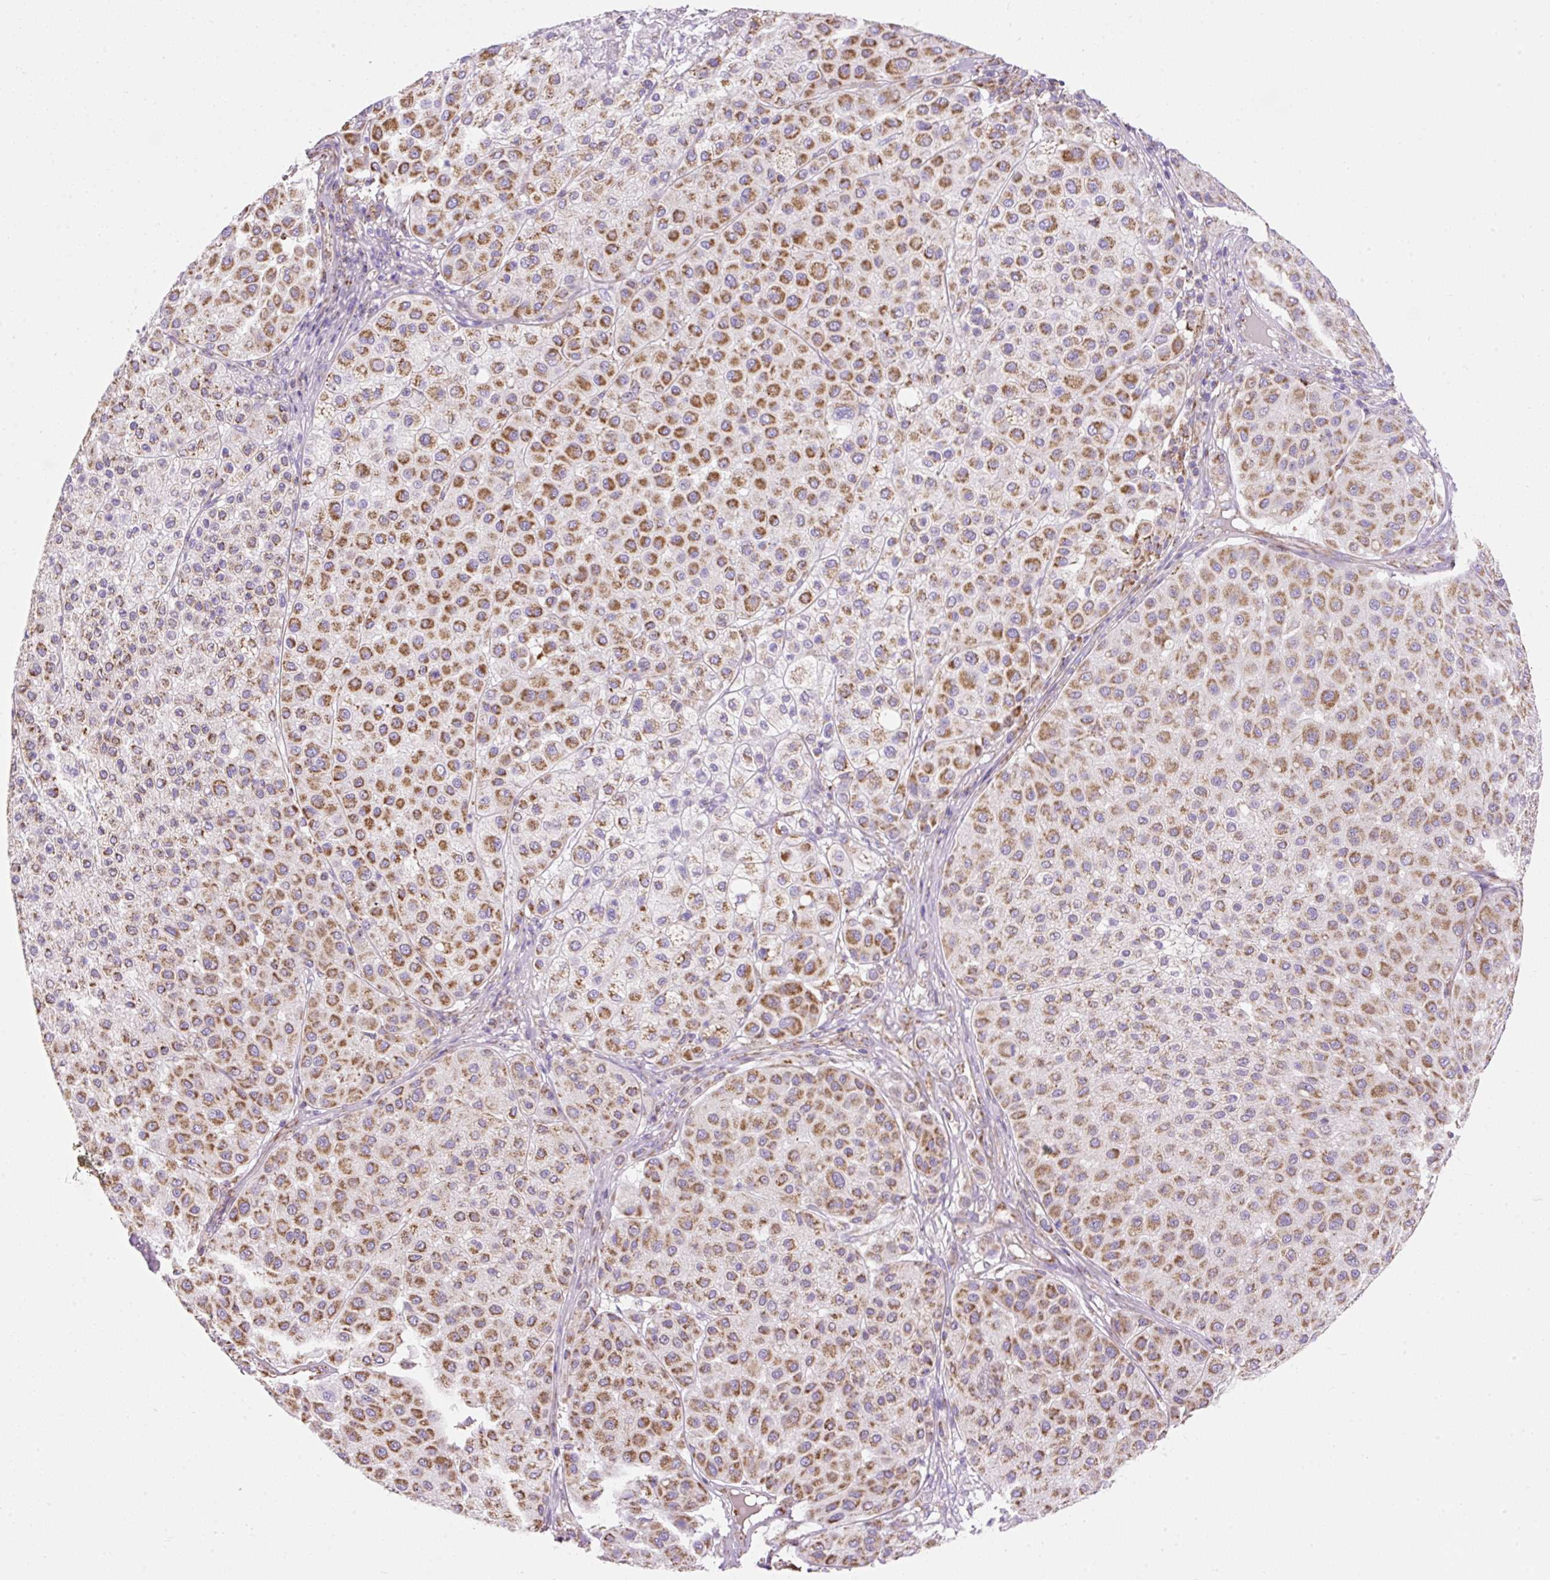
{"staining": {"intensity": "moderate", "quantity": ">75%", "location": "cytoplasmic/membranous"}, "tissue": "melanoma", "cell_type": "Tumor cells", "image_type": "cancer", "snomed": [{"axis": "morphology", "description": "Malignant melanoma, Metastatic site"}, {"axis": "topography", "description": "Smooth muscle"}], "caption": "A brown stain highlights moderate cytoplasmic/membranous staining of a protein in human melanoma tumor cells.", "gene": "DAAM2", "patient": {"sex": "male", "age": 41}}